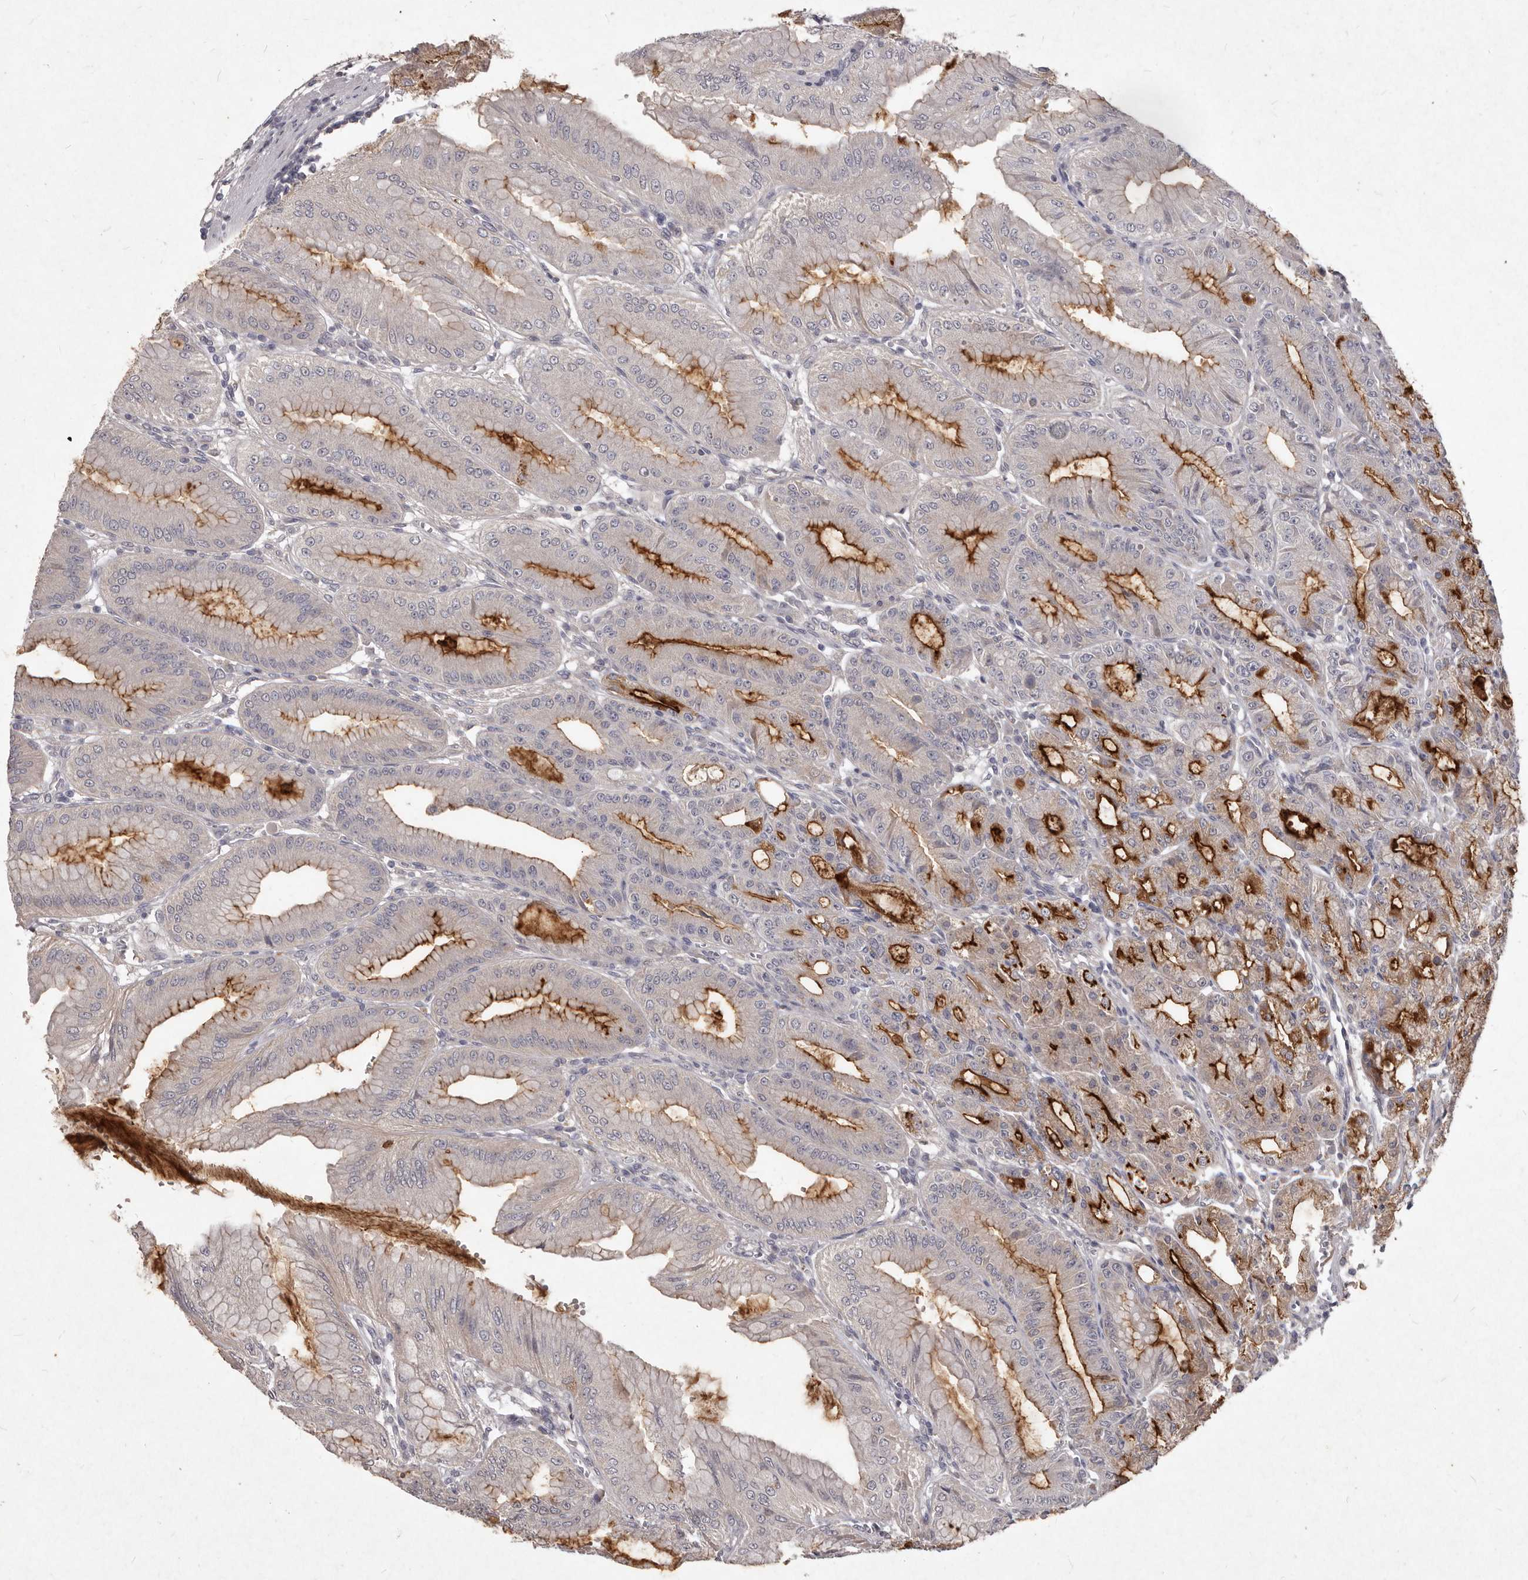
{"staining": {"intensity": "strong", "quantity": ">75%", "location": "cytoplasmic/membranous"}, "tissue": "stomach", "cell_type": "Glandular cells", "image_type": "normal", "snomed": [{"axis": "morphology", "description": "Normal tissue, NOS"}, {"axis": "topography", "description": "Stomach, lower"}], "caption": "A micrograph of stomach stained for a protein shows strong cytoplasmic/membranous brown staining in glandular cells.", "gene": "GPRC5C", "patient": {"sex": "male", "age": 71}}